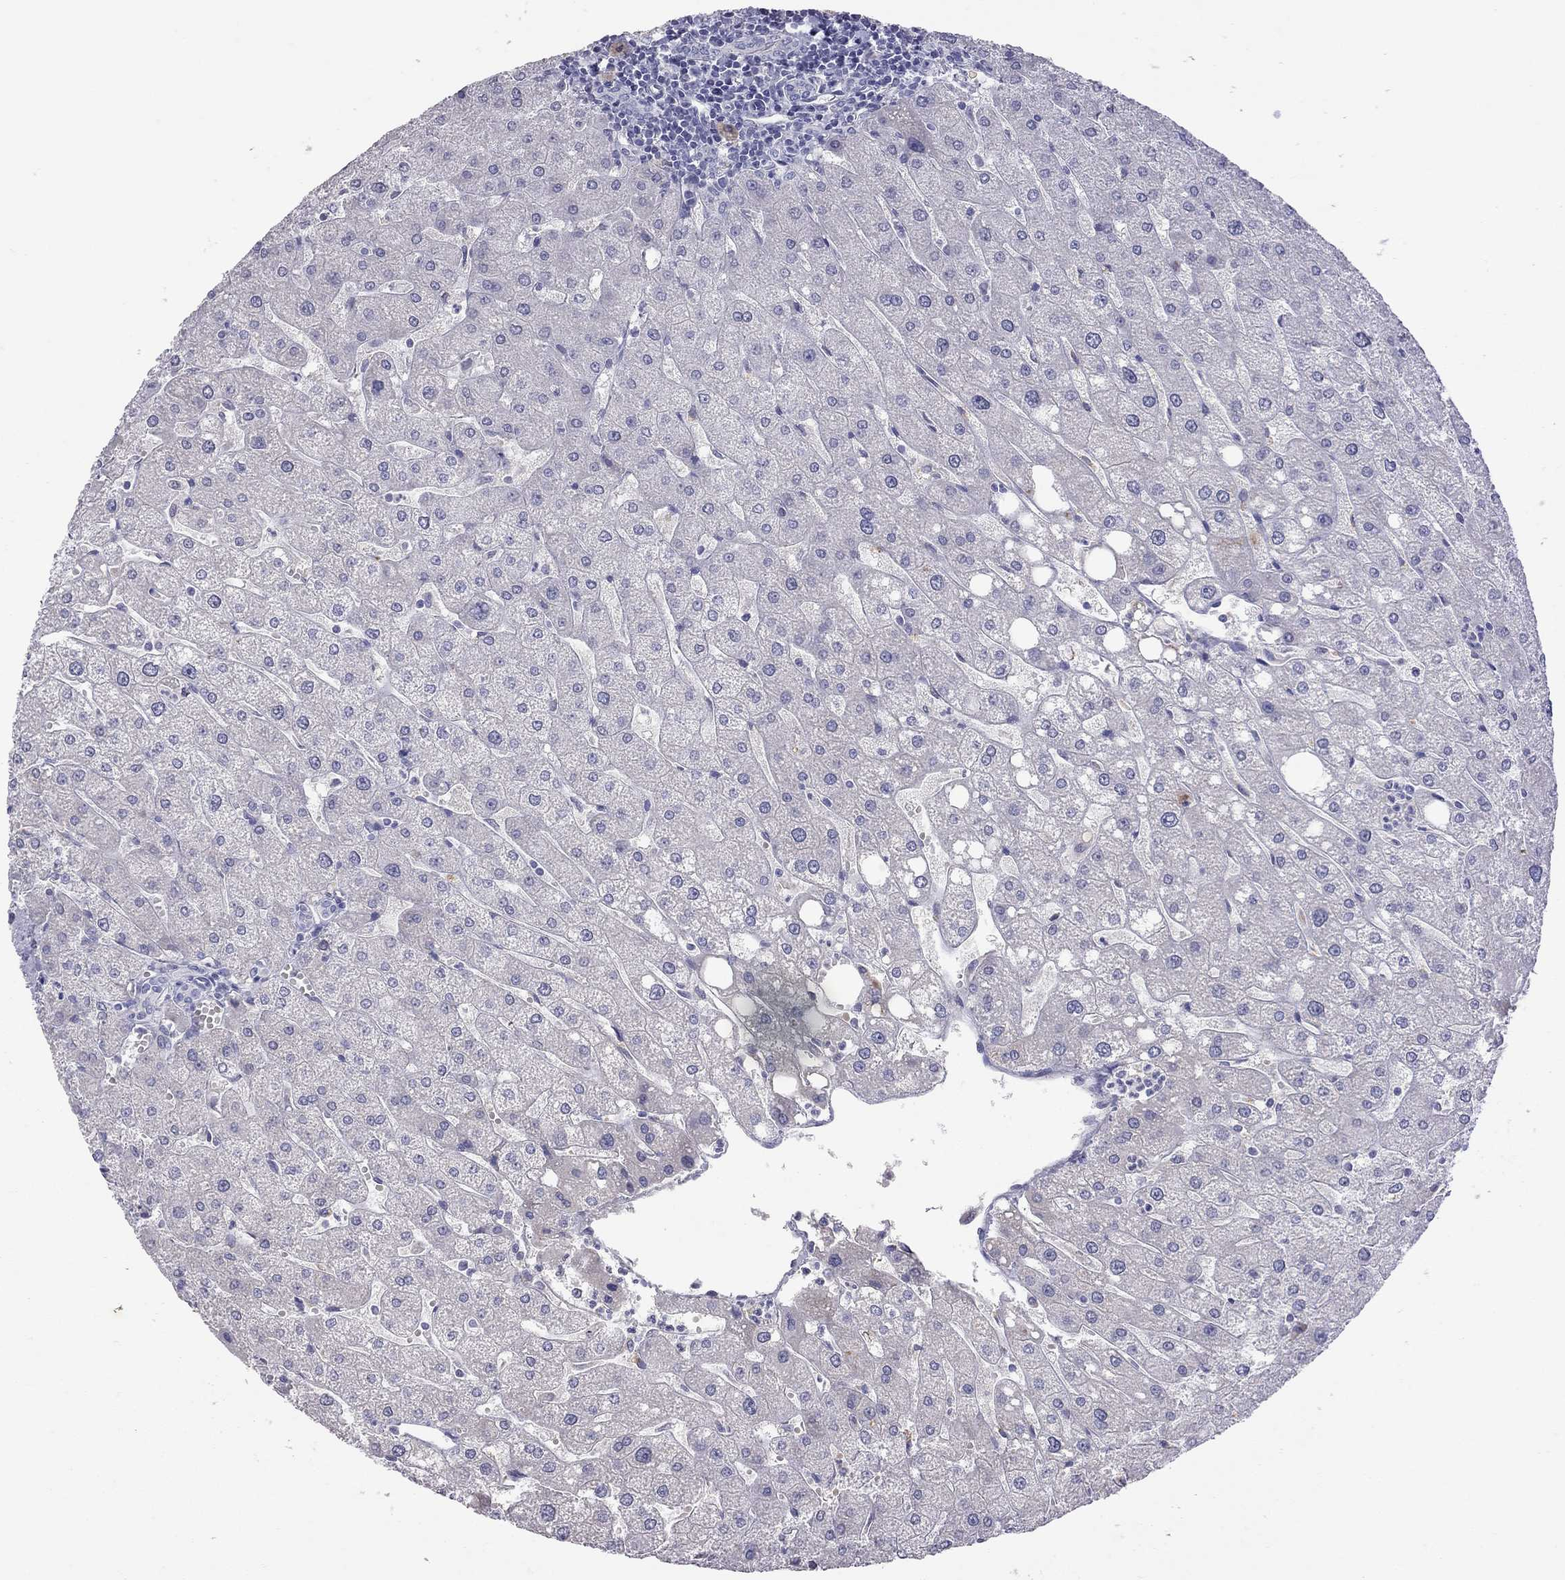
{"staining": {"intensity": "negative", "quantity": "none", "location": "none"}, "tissue": "liver", "cell_type": "Cholangiocytes", "image_type": "normal", "snomed": [{"axis": "morphology", "description": "Normal tissue, NOS"}, {"axis": "topography", "description": "Liver"}], "caption": "A high-resolution photomicrograph shows immunohistochemistry (IHC) staining of normal liver, which reveals no significant positivity in cholangiocytes.", "gene": "MUC16", "patient": {"sex": "male", "age": 67}}